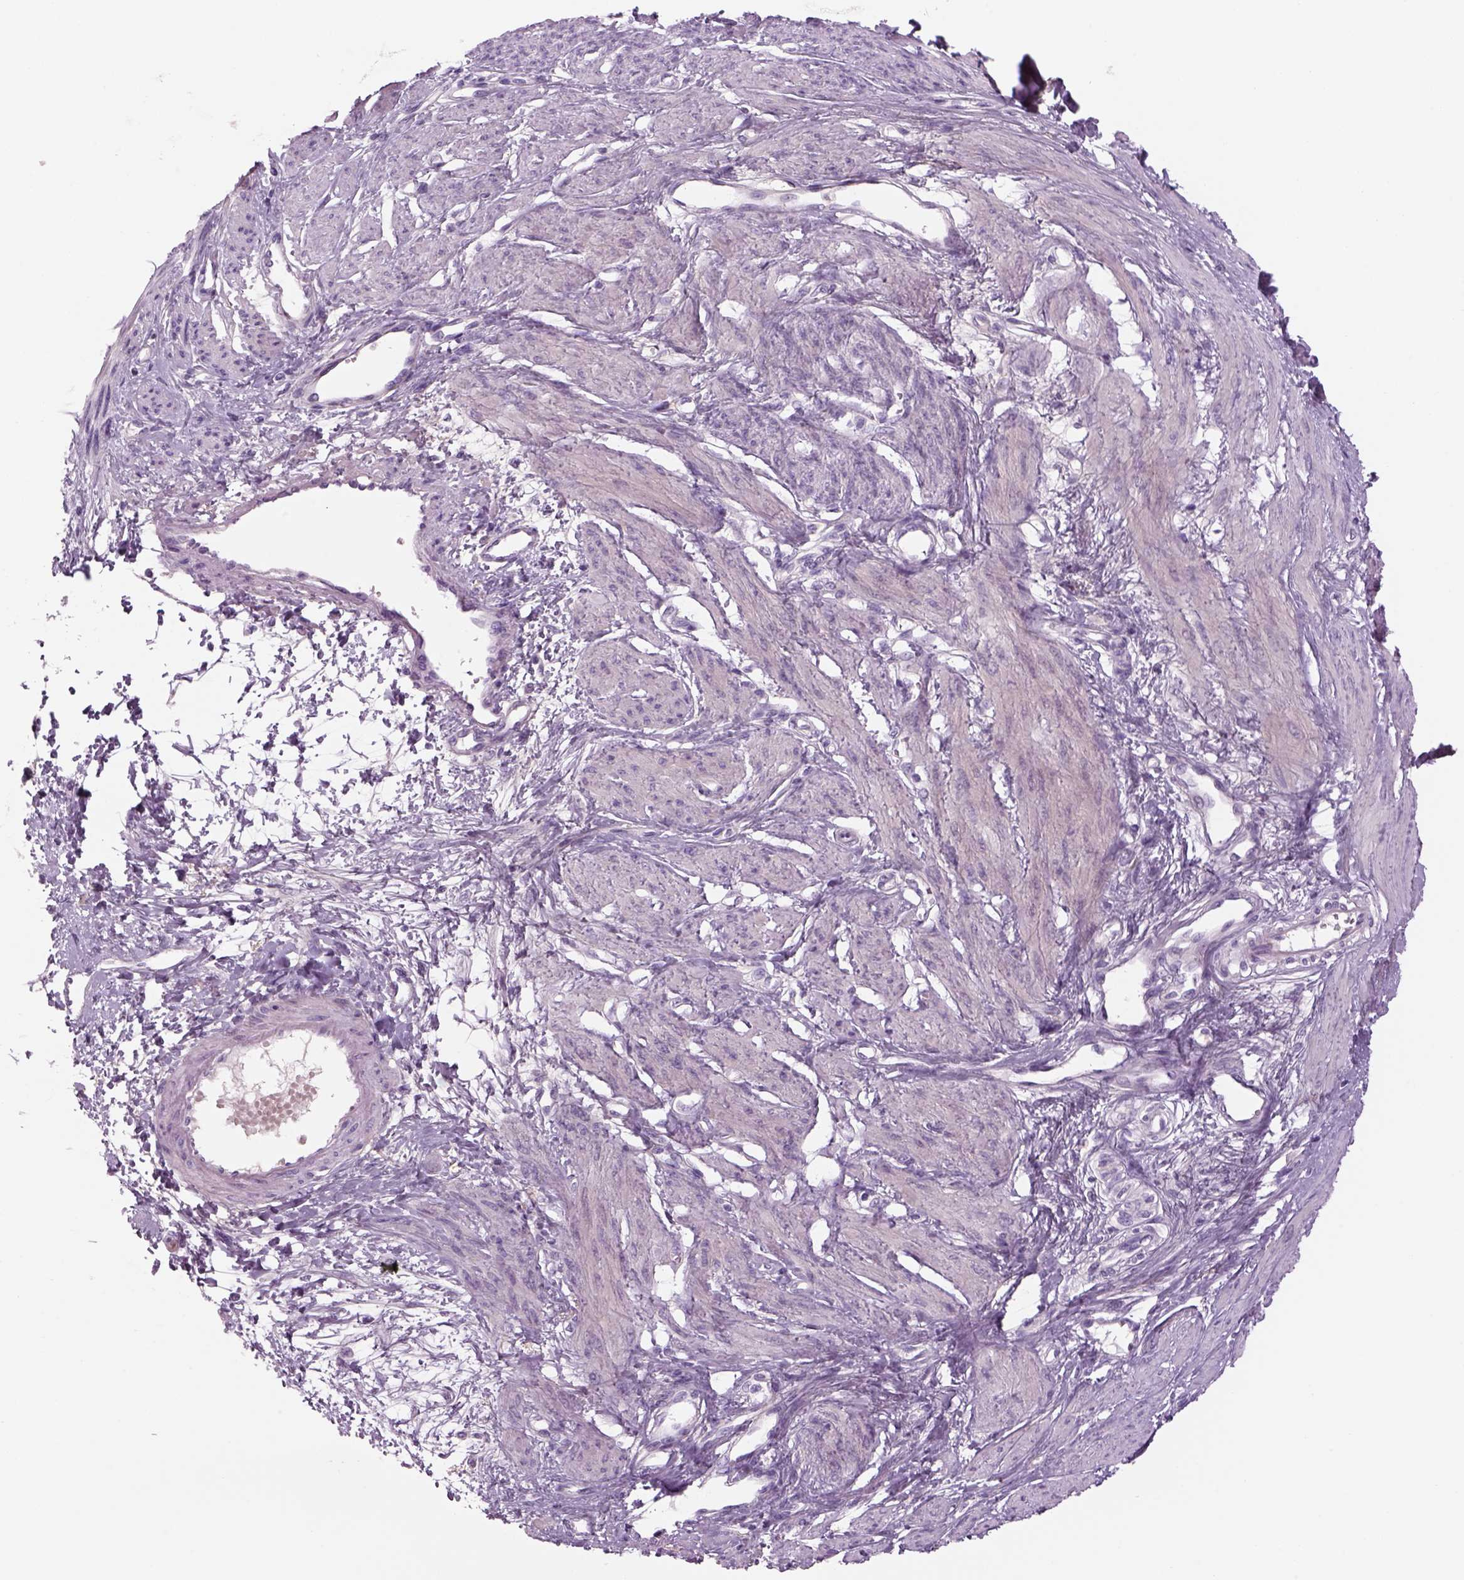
{"staining": {"intensity": "weak", "quantity": "<25%", "location": "cytoplasmic/membranous"}, "tissue": "smooth muscle", "cell_type": "Smooth muscle cells", "image_type": "normal", "snomed": [{"axis": "morphology", "description": "Normal tissue, NOS"}, {"axis": "topography", "description": "Smooth muscle"}, {"axis": "topography", "description": "Uterus"}], "caption": "An image of smooth muscle stained for a protein shows no brown staining in smooth muscle cells. (IHC, brightfield microscopy, high magnification).", "gene": "MDH1B", "patient": {"sex": "female", "age": 39}}